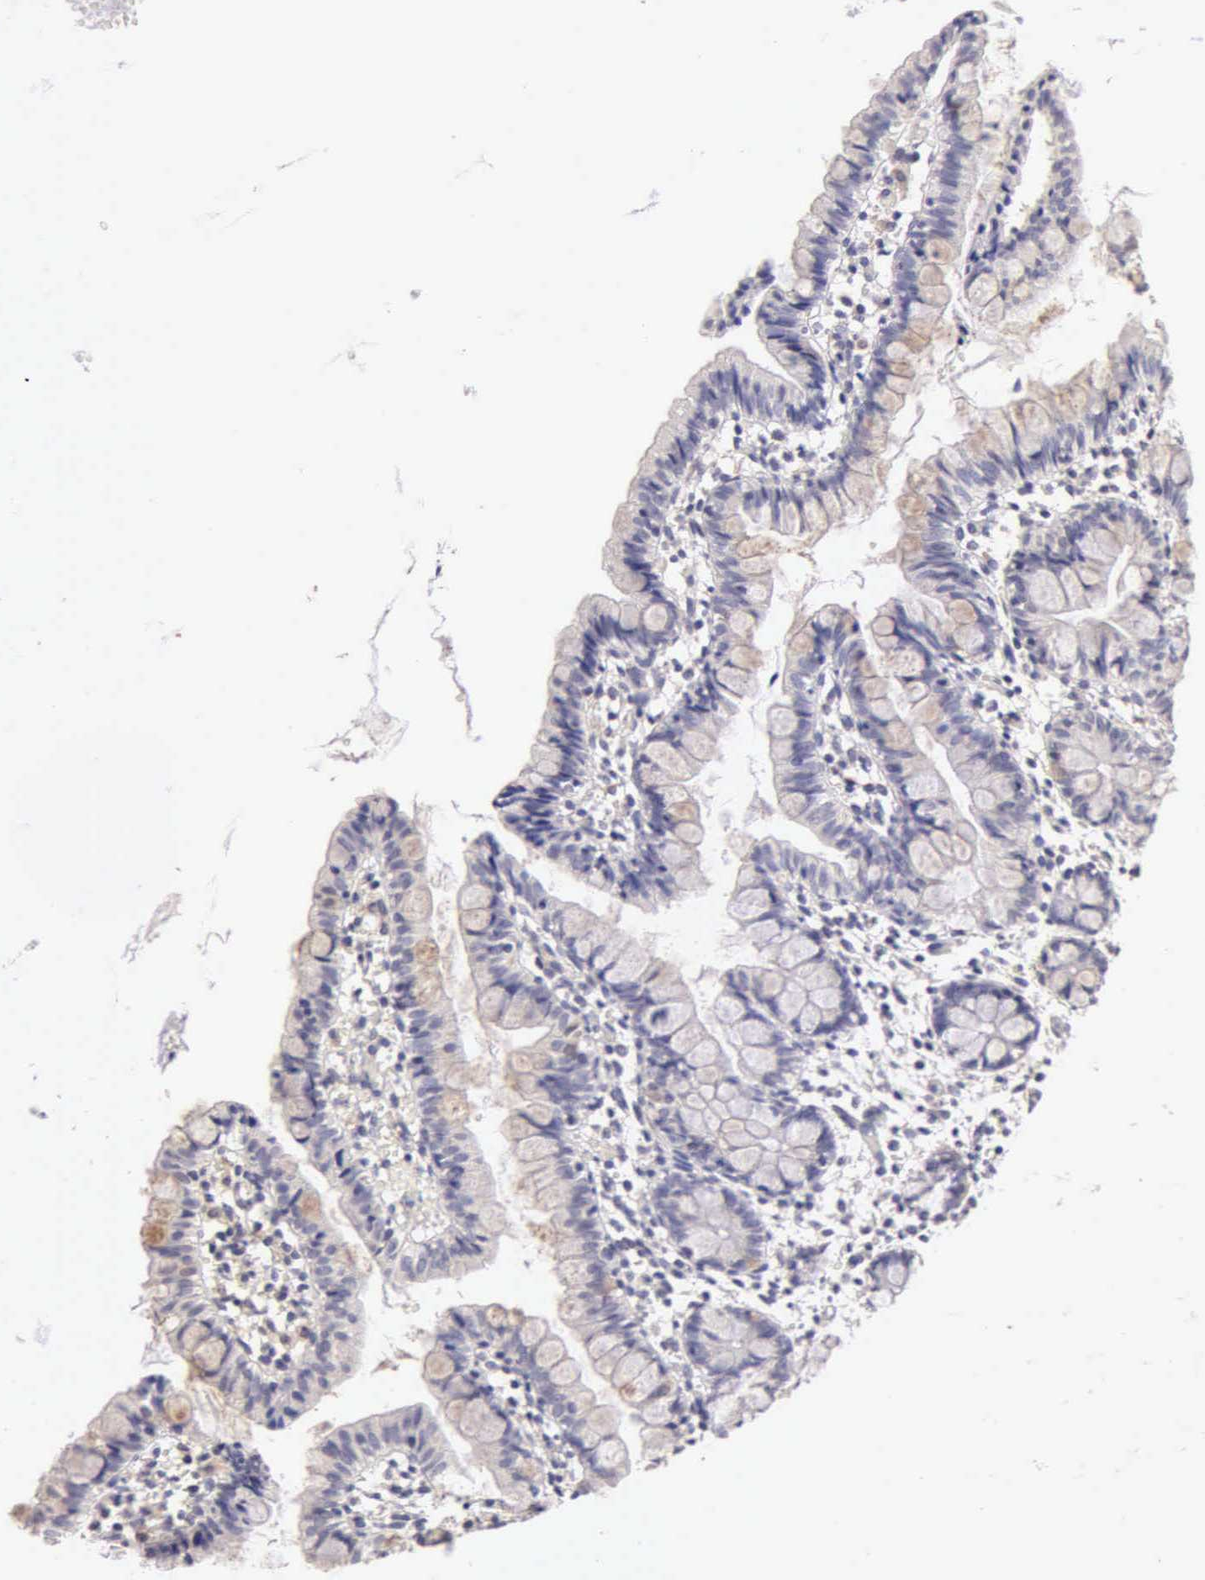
{"staining": {"intensity": "weak", "quantity": "<25%", "location": "cytoplasmic/membranous"}, "tissue": "small intestine", "cell_type": "Glandular cells", "image_type": "normal", "snomed": [{"axis": "morphology", "description": "Normal tissue, NOS"}, {"axis": "topography", "description": "Small intestine"}], "caption": "An immunohistochemistry image of benign small intestine is shown. There is no staining in glandular cells of small intestine. The staining is performed using DAB (3,3'-diaminobenzidine) brown chromogen with nuclei counter-stained in using hematoxylin.", "gene": "ESR1", "patient": {"sex": "male", "age": 1}}